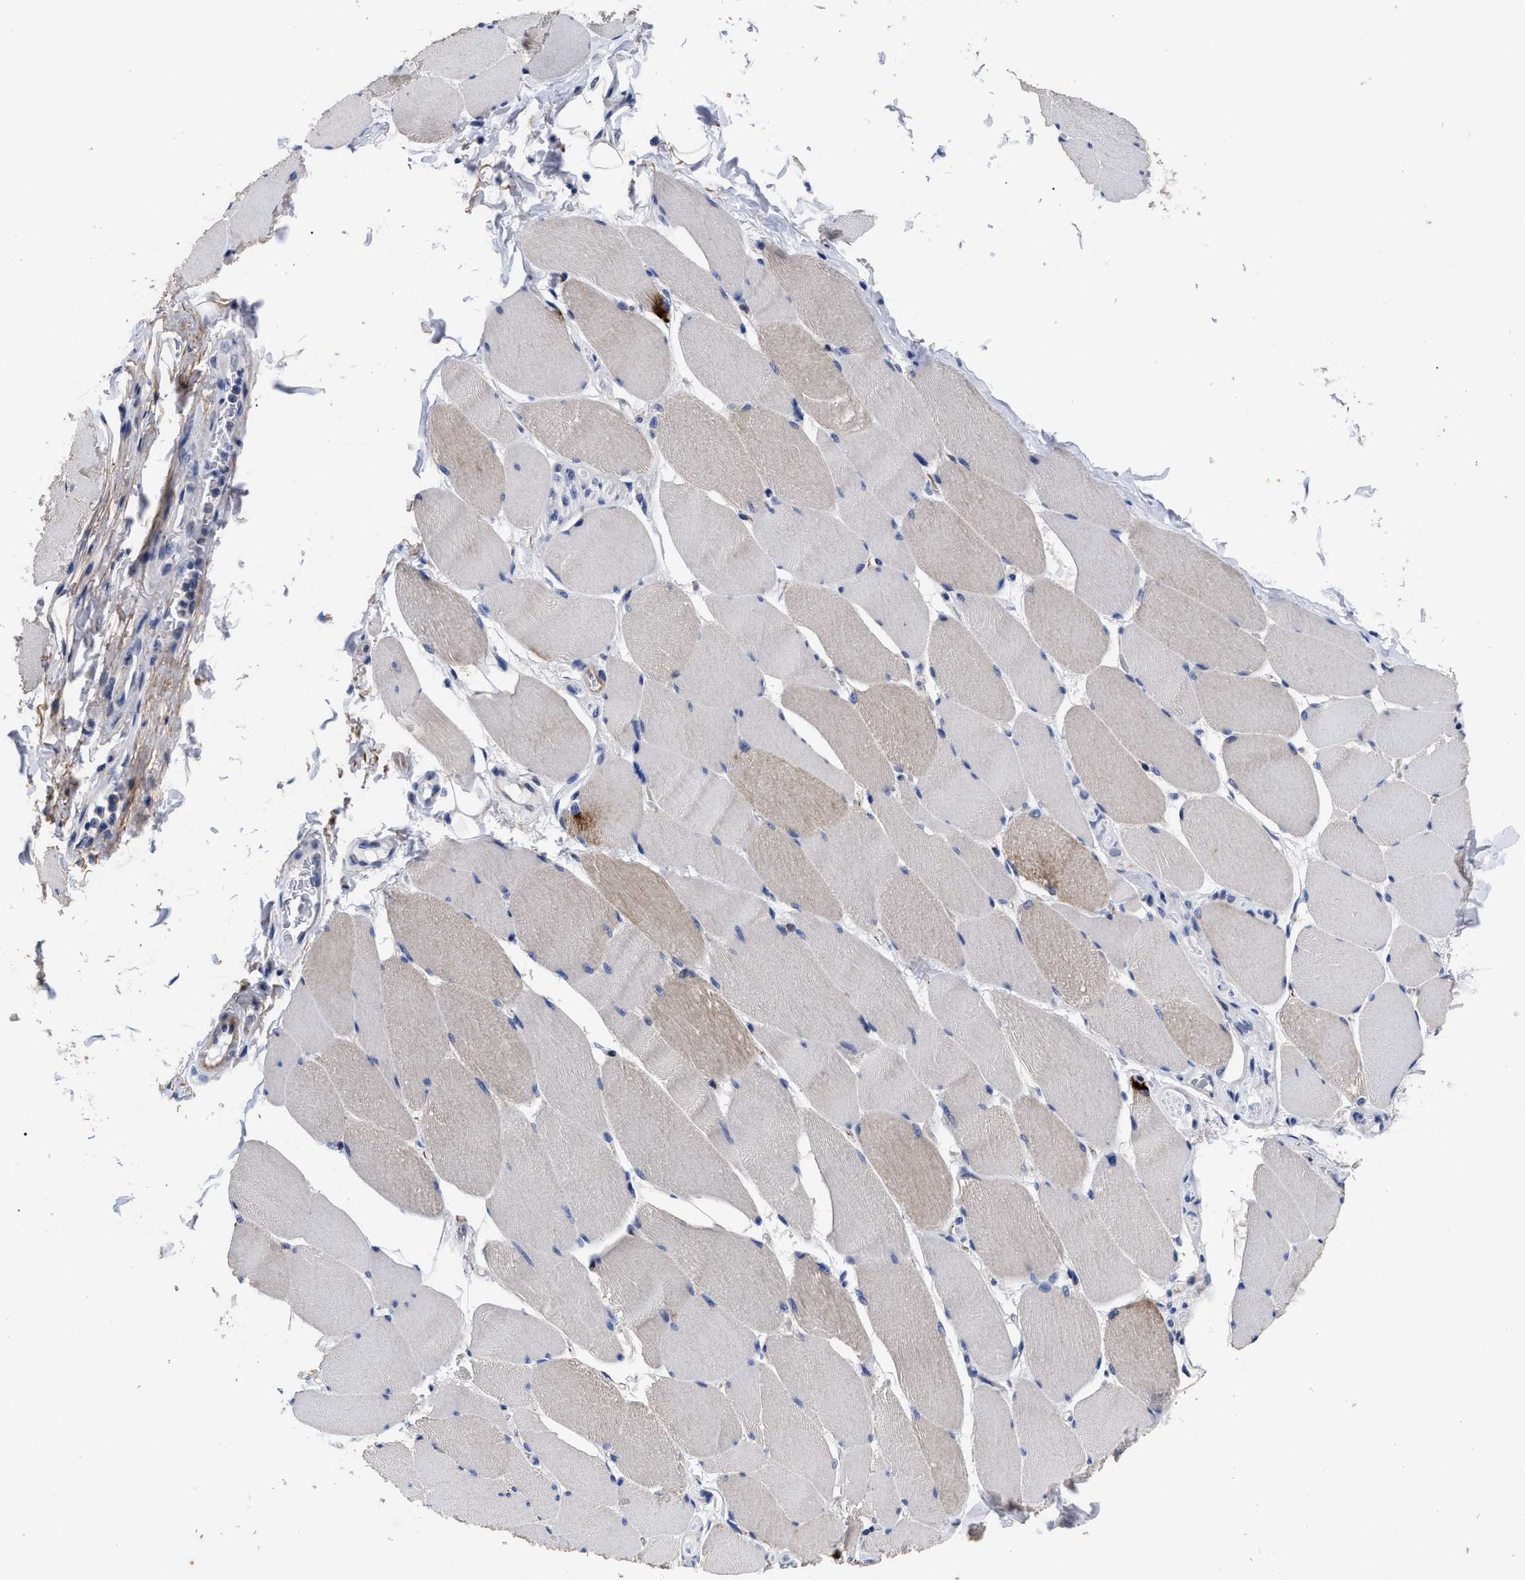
{"staining": {"intensity": "weak", "quantity": "<25%", "location": "cytoplasmic/membranous"}, "tissue": "skeletal muscle", "cell_type": "Myocytes", "image_type": "normal", "snomed": [{"axis": "morphology", "description": "Normal tissue, NOS"}, {"axis": "topography", "description": "Skeletal muscle"}], "caption": "A histopathology image of human skeletal muscle is negative for staining in myocytes. (Stains: DAB (3,3'-diaminobenzidine) immunohistochemistry (IHC) with hematoxylin counter stain, Microscopy: brightfield microscopy at high magnification).", "gene": "CCN5", "patient": {"sex": "male", "age": 62}}